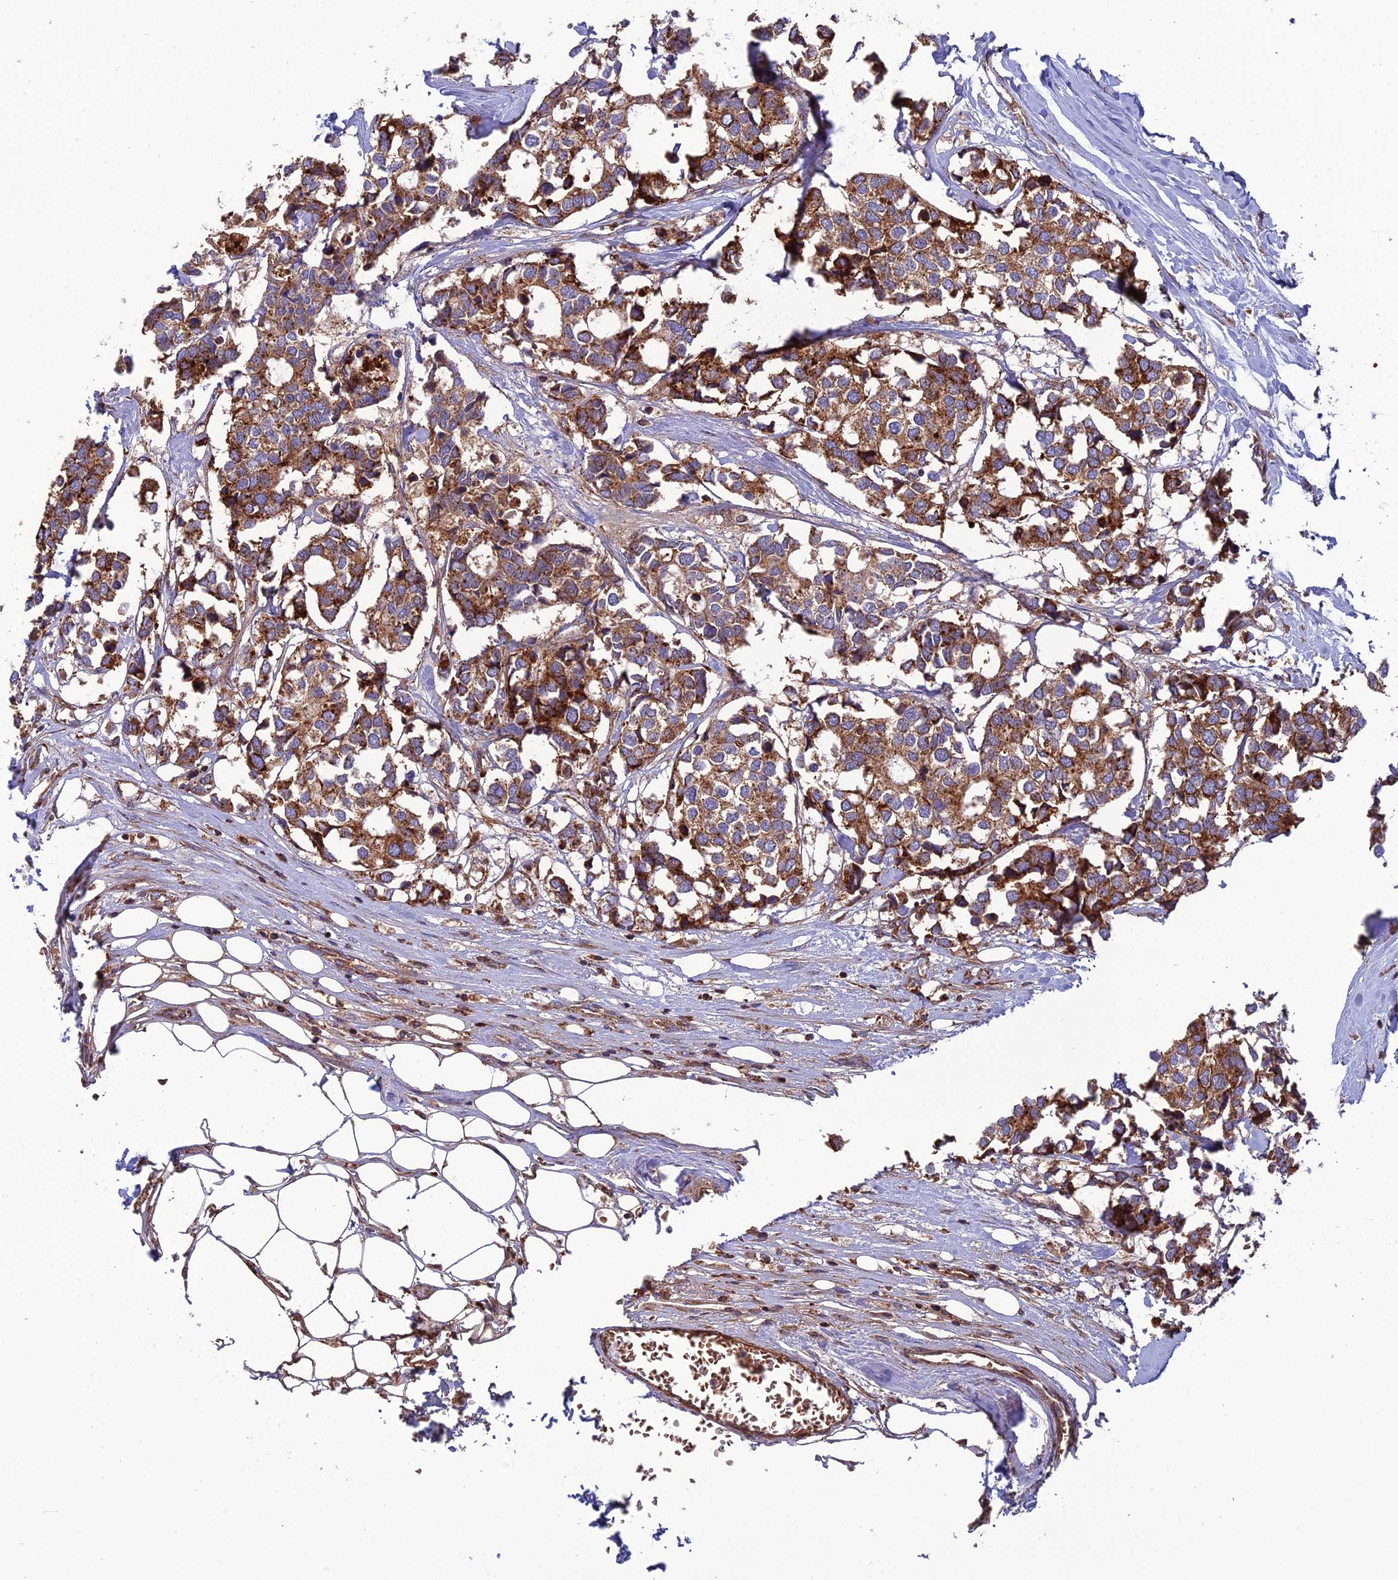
{"staining": {"intensity": "moderate", "quantity": ">75%", "location": "cytoplasmic/membranous"}, "tissue": "breast cancer", "cell_type": "Tumor cells", "image_type": "cancer", "snomed": [{"axis": "morphology", "description": "Duct carcinoma"}, {"axis": "topography", "description": "Breast"}], "caption": "Immunohistochemical staining of human breast cancer (infiltrating ductal carcinoma) reveals moderate cytoplasmic/membranous protein positivity in about >75% of tumor cells.", "gene": "LNPEP", "patient": {"sex": "female", "age": 83}}